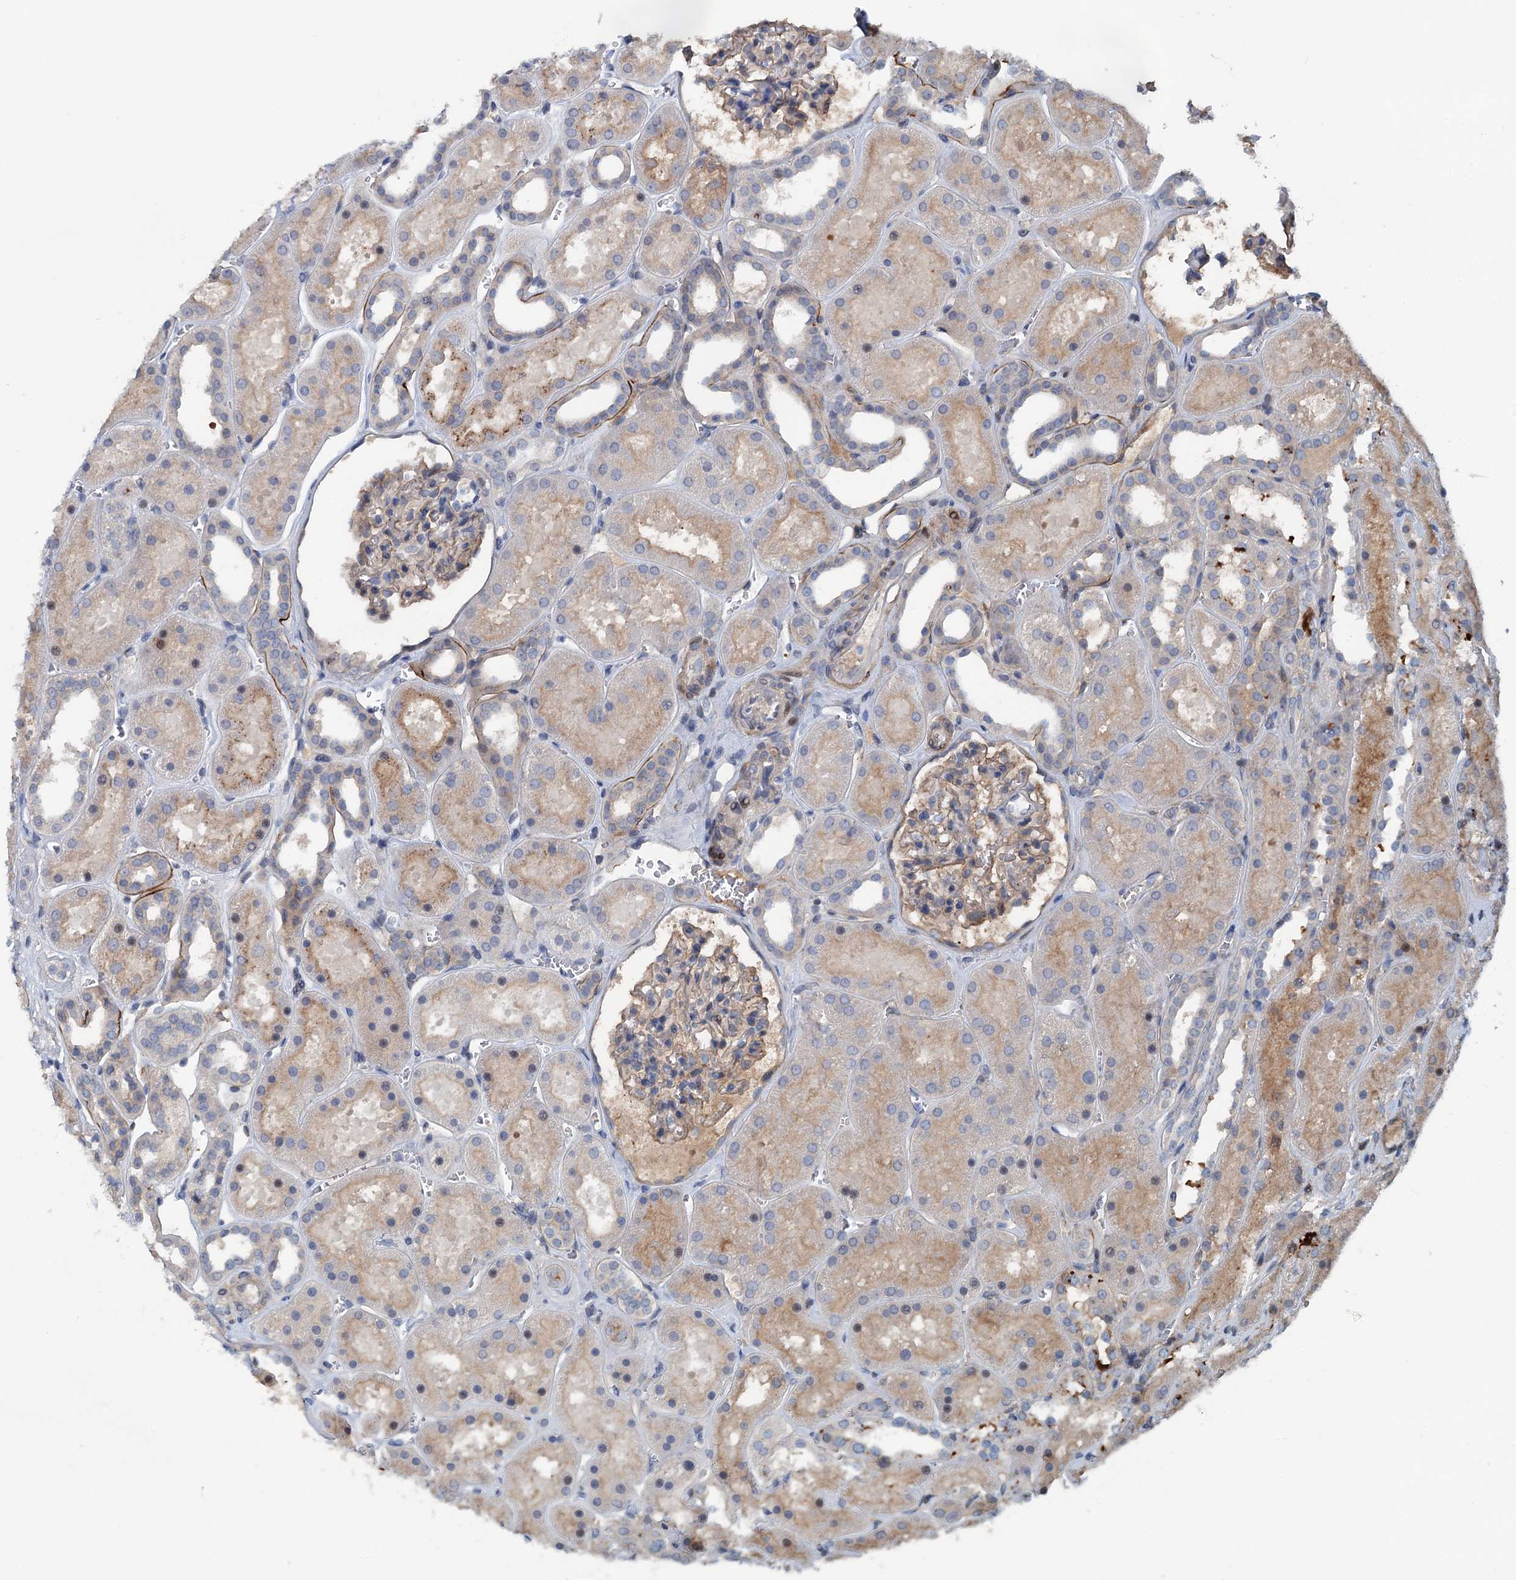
{"staining": {"intensity": "negative", "quantity": "none", "location": "none"}, "tissue": "kidney", "cell_type": "Cells in glomeruli", "image_type": "normal", "snomed": [{"axis": "morphology", "description": "Normal tissue, NOS"}, {"axis": "topography", "description": "Kidney"}], "caption": "Immunohistochemistry micrograph of normal kidney: kidney stained with DAB reveals no significant protein staining in cells in glomeruli.", "gene": "TEDC1", "patient": {"sex": "female", "age": 41}}